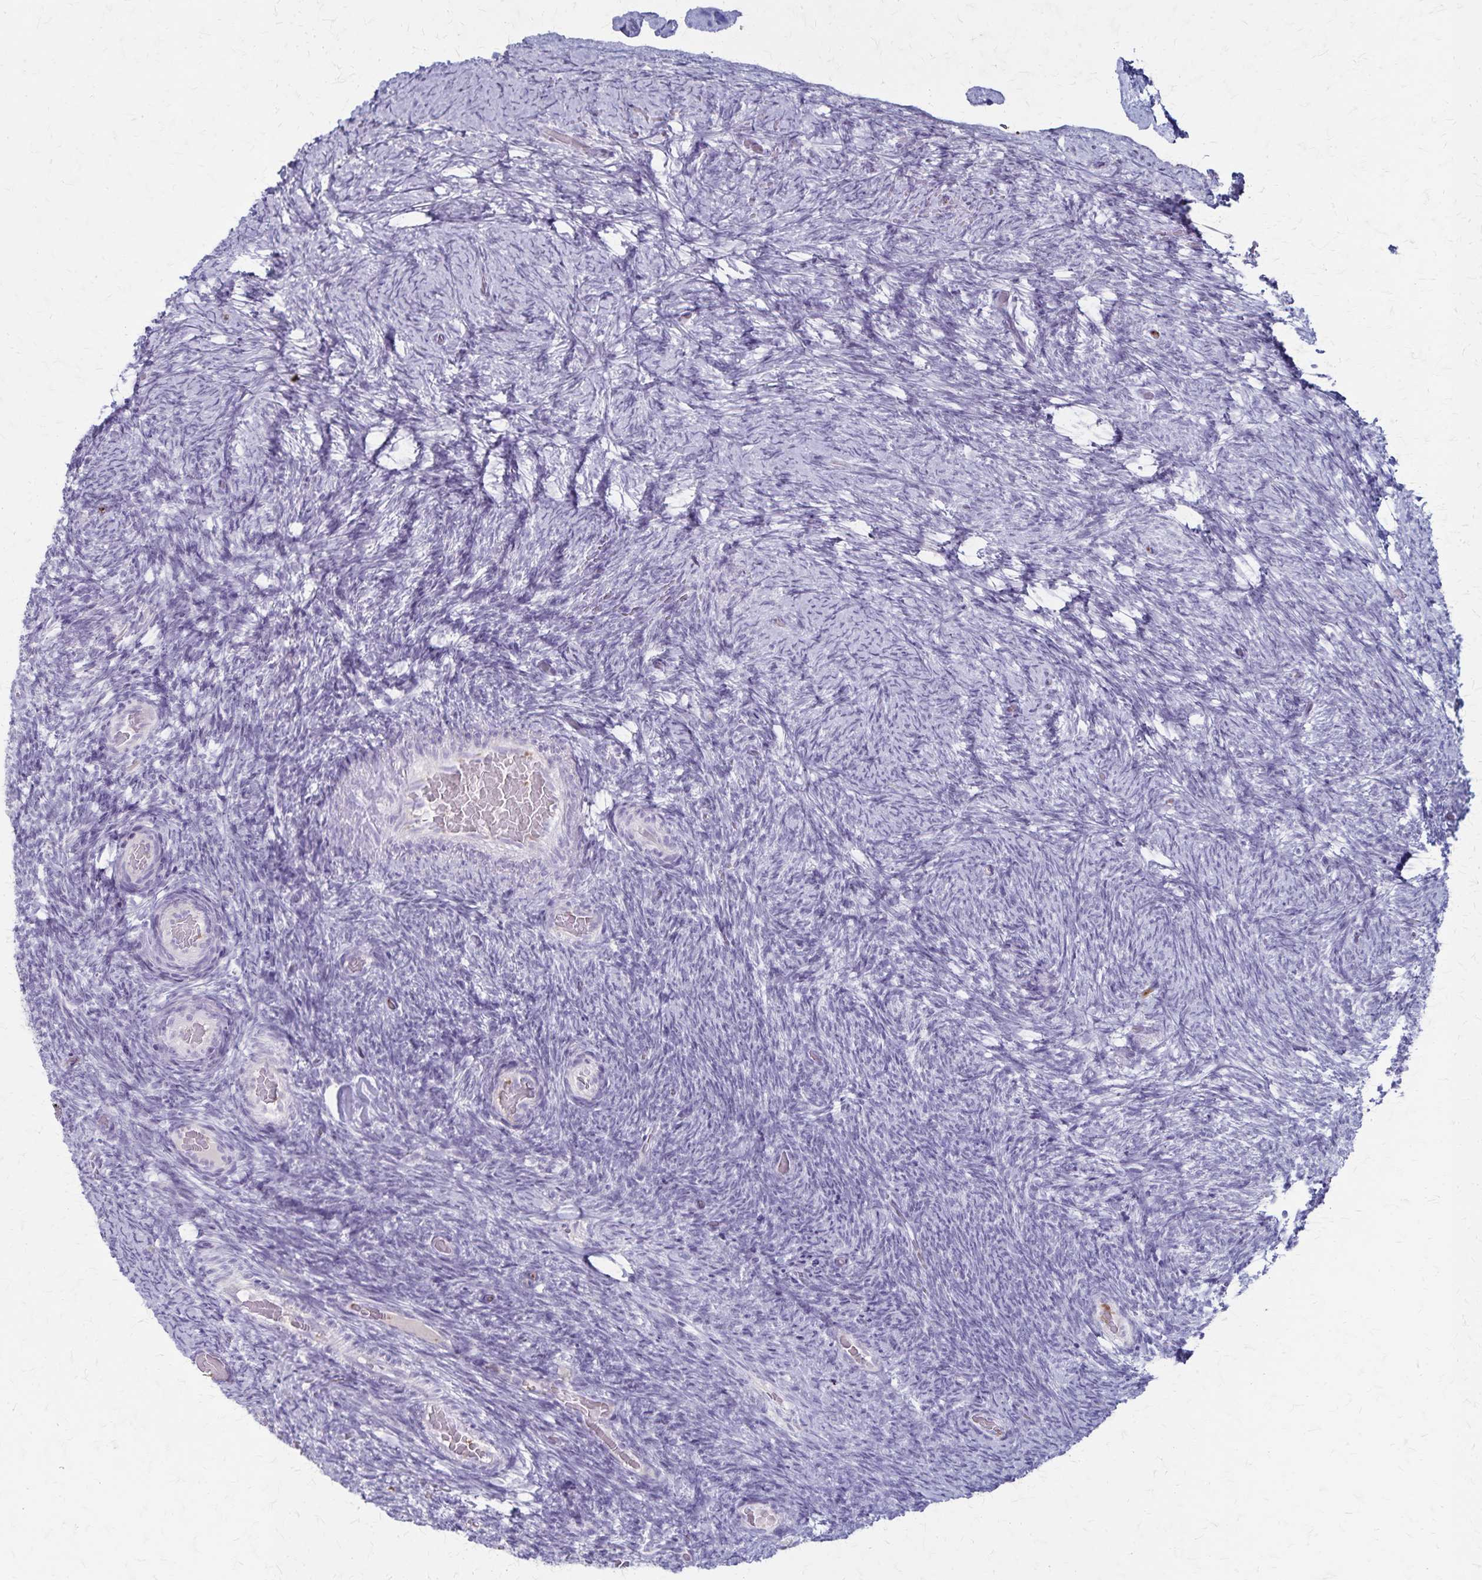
{"staining": {"intensity": "negative", "quantity": "none", "location": "none"}, "tissue": "ovary", "cell_type": "Ovarian stroma cells", "image_type": "normal", "snomed": [{"axis": "morphology", "description": "Normal tissue, NOS"}, {"axis": "topography", "description": "Ovary"}], "caption": "IHC micrograph of benign ovary: human ovary stained with DAB (3,3'-diaminobenzidine) displays no significant protein expression in ovarian stroma cells. The staining is performed using DAB (3,3'-diaminobenzidine) brown chromogen with nuclei counter-stained in using hematoxylin.", "gene": "RASL10B", "patient": {"sex": "female", "age": 34}}